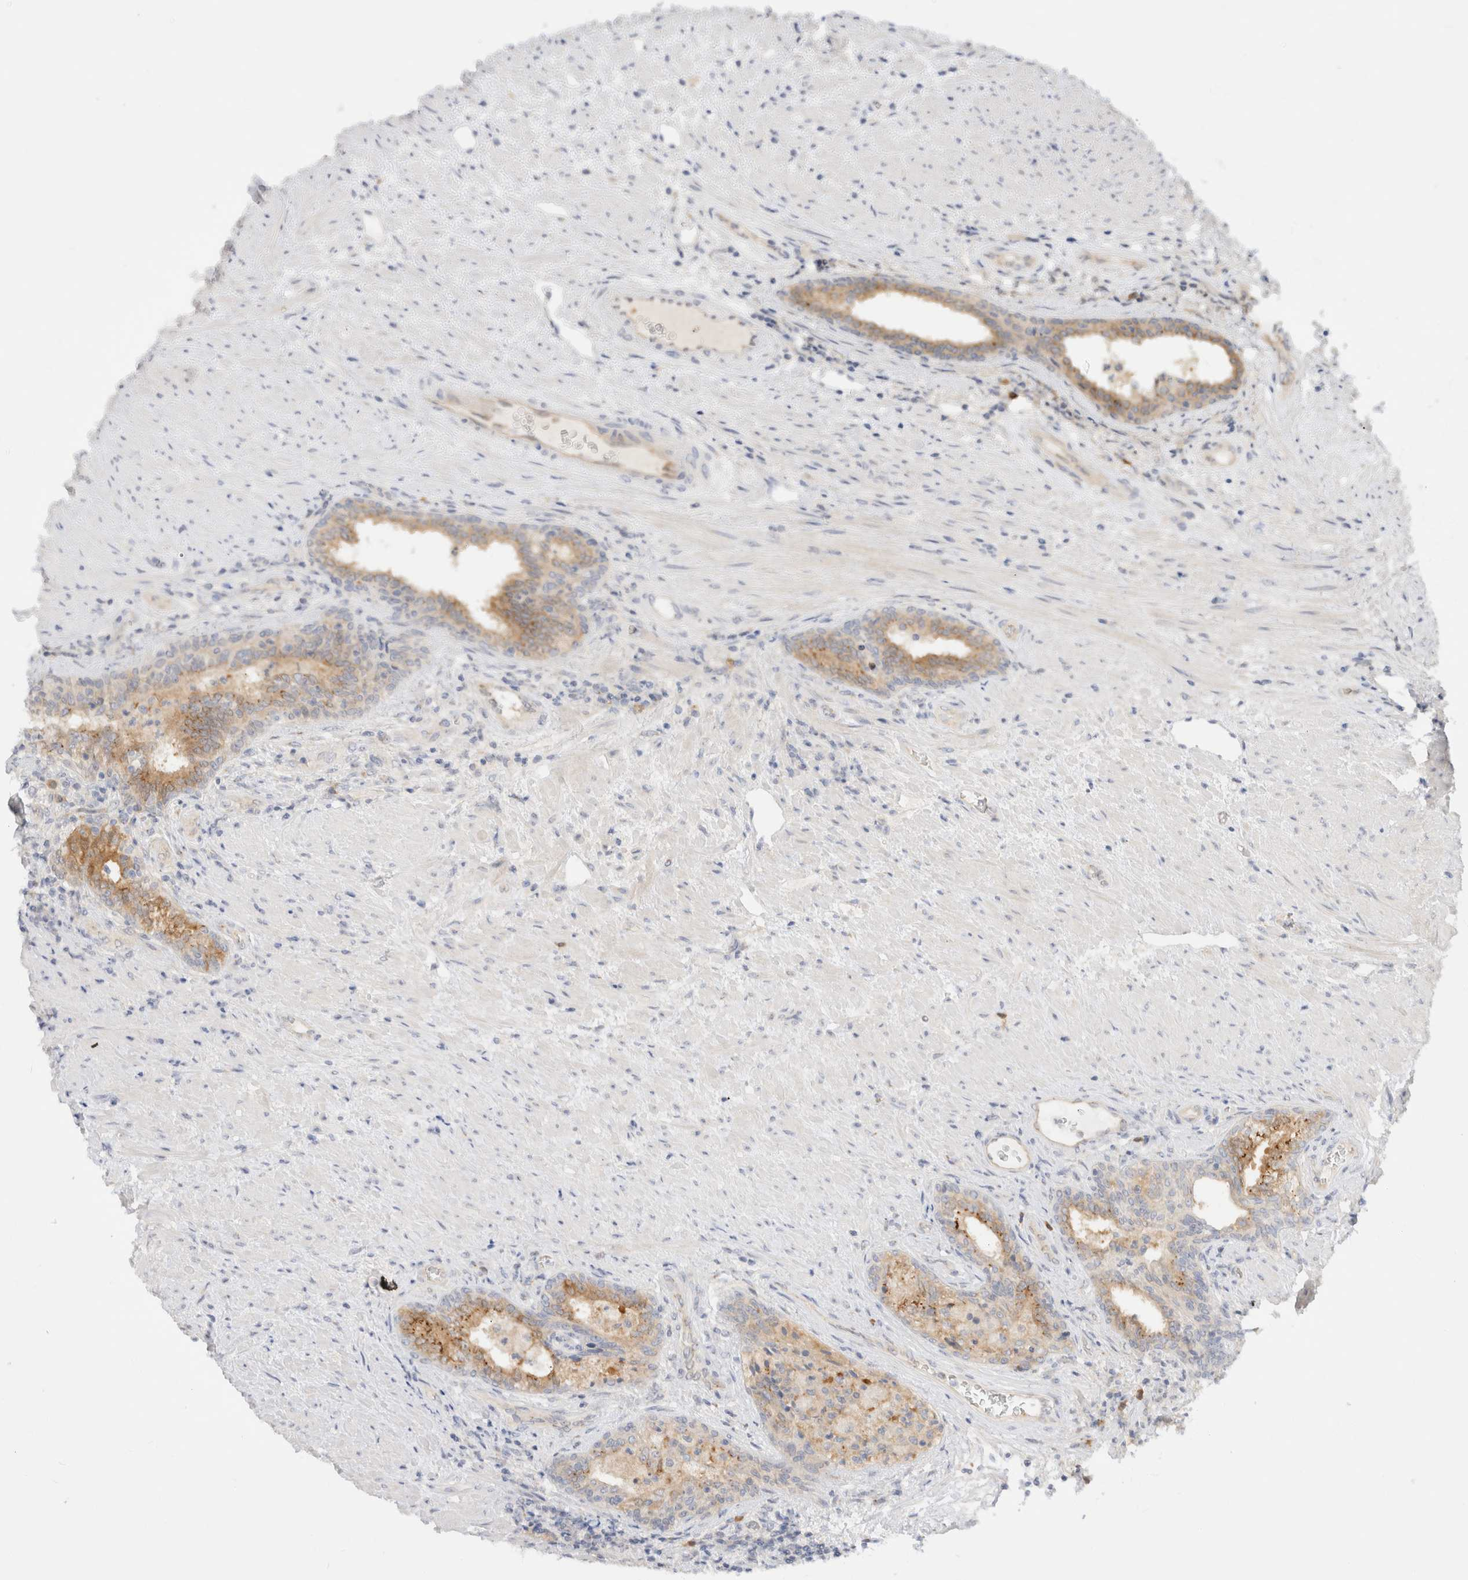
{"staining": {"intensity": "moderate", "quantity": "25%-75%", "location": "cytoplasmic/membranous"}, "tissue": "prostate", "cell_type": "Glandular cells", "image_type": "normal", "snomed": [{"axis": "morphology", "description": "Normal tissue, NOS"}, {"axis": "topography", "description": "Prostate"}], "caption": "Benign prostate shows moderate cytoplasmic/membranous positivity in about 25%-75% of glandular cells, visualized by immunohistochemistry. The protein of interest is stained brown, and the nuclei are stained in blue (DAB IHC with brightfield microscopy, high magnification).", "gene": "EFCAB13", "patient": {"sex": "male", "age": 76}}